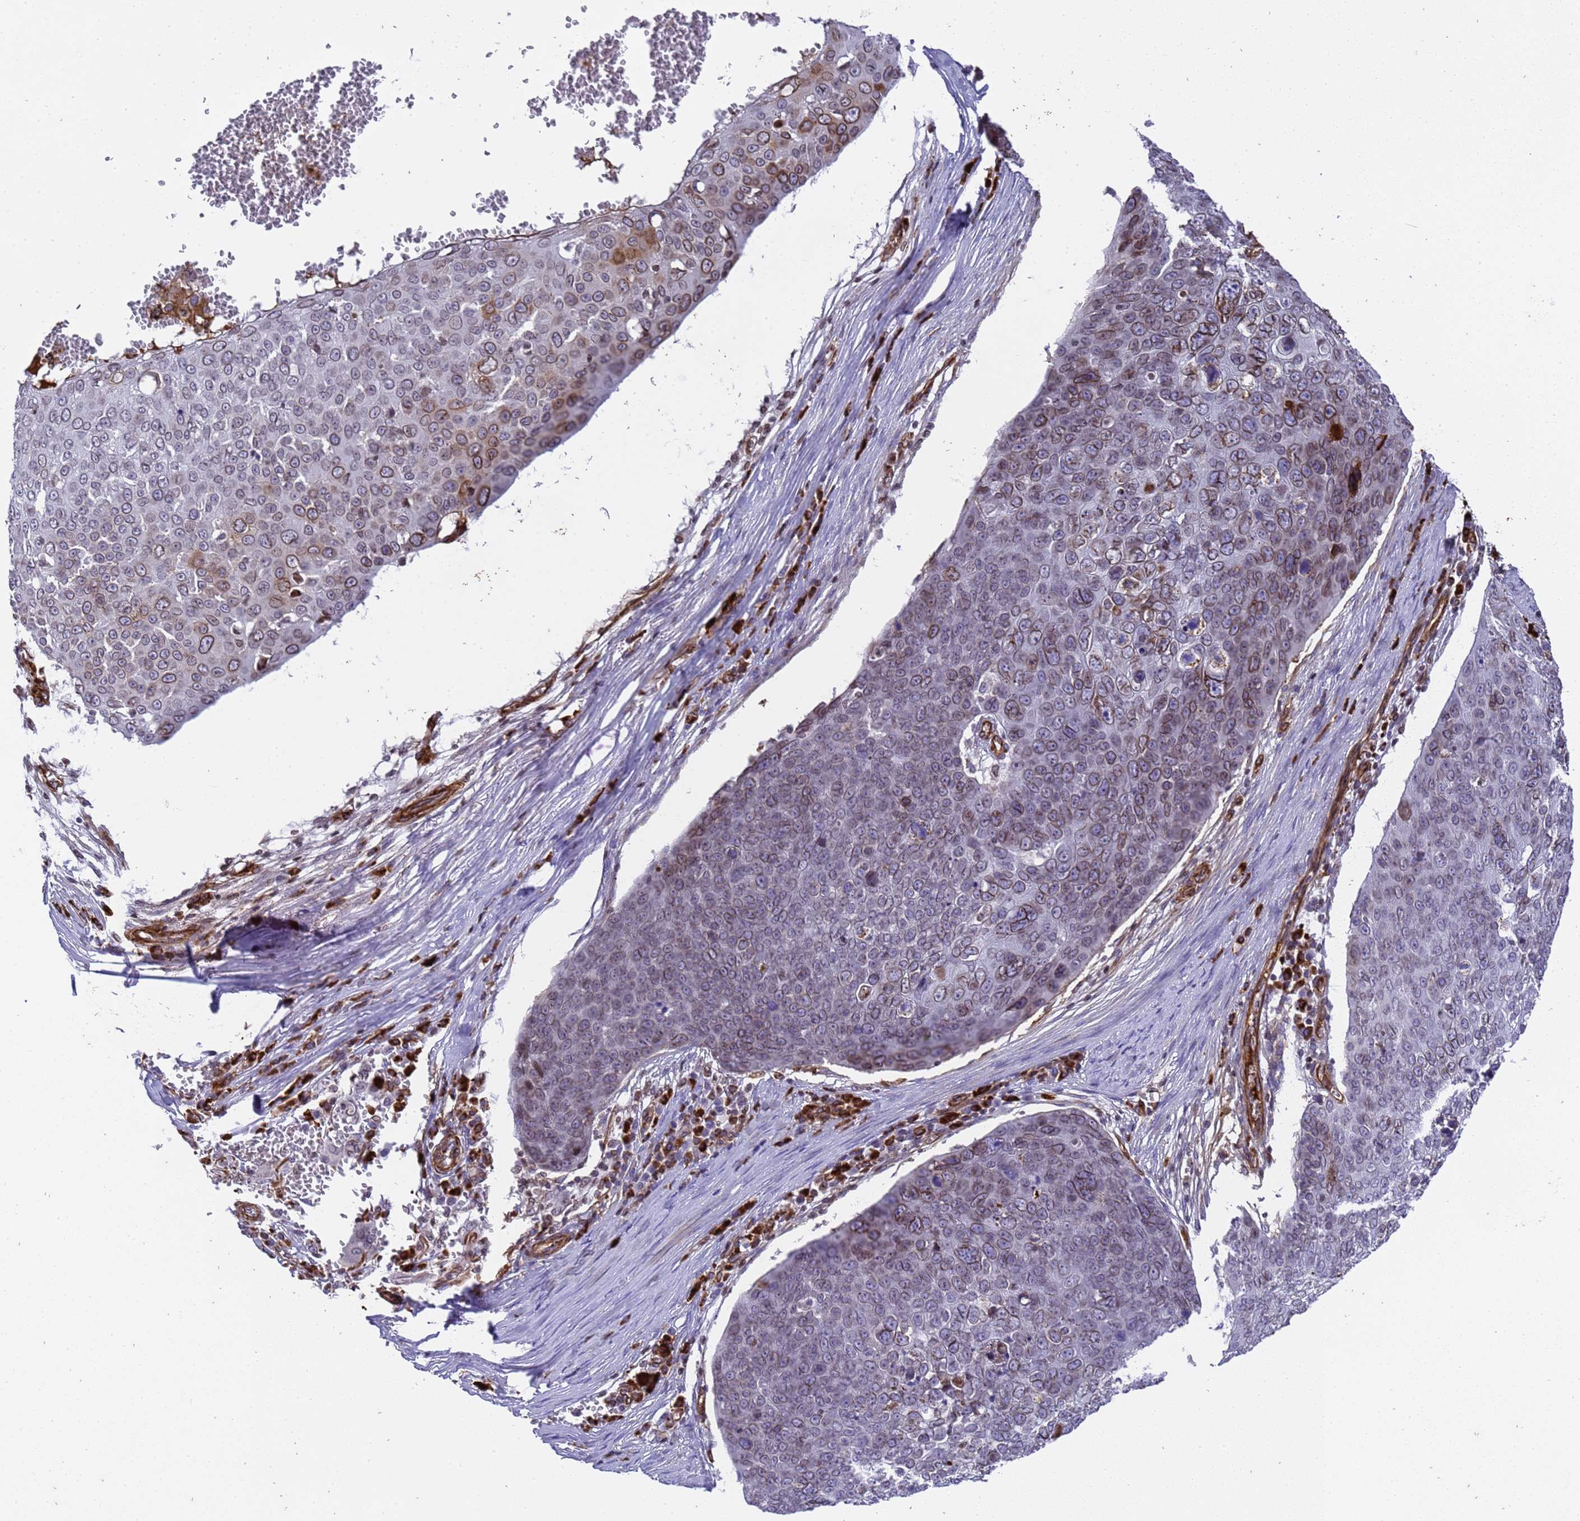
{"staining": {"intensity": "moderate", "quantity": "<25%", "location": "cytoplasmic/membranous,nuclear"}, "tissue": "skin cancer", "cell_type": "Tumor cells", "image_type": "cancer", "snomed": [{"axis": "morphology", "description": "Squamous cell carcinoma, NOS"}, {"axis": "topography", "description": "Skin"}], "caption": "The micrograph shows staining of skin cancer (squamous cell carcinoma), revealing moderate cytoplasmic/membranous and nuclear protein positivity (brown color) within tumor cells. Nuclei are stained in blue.", "gene": "IGFBP7", "patient": {"sex": "male", "age": 71}}